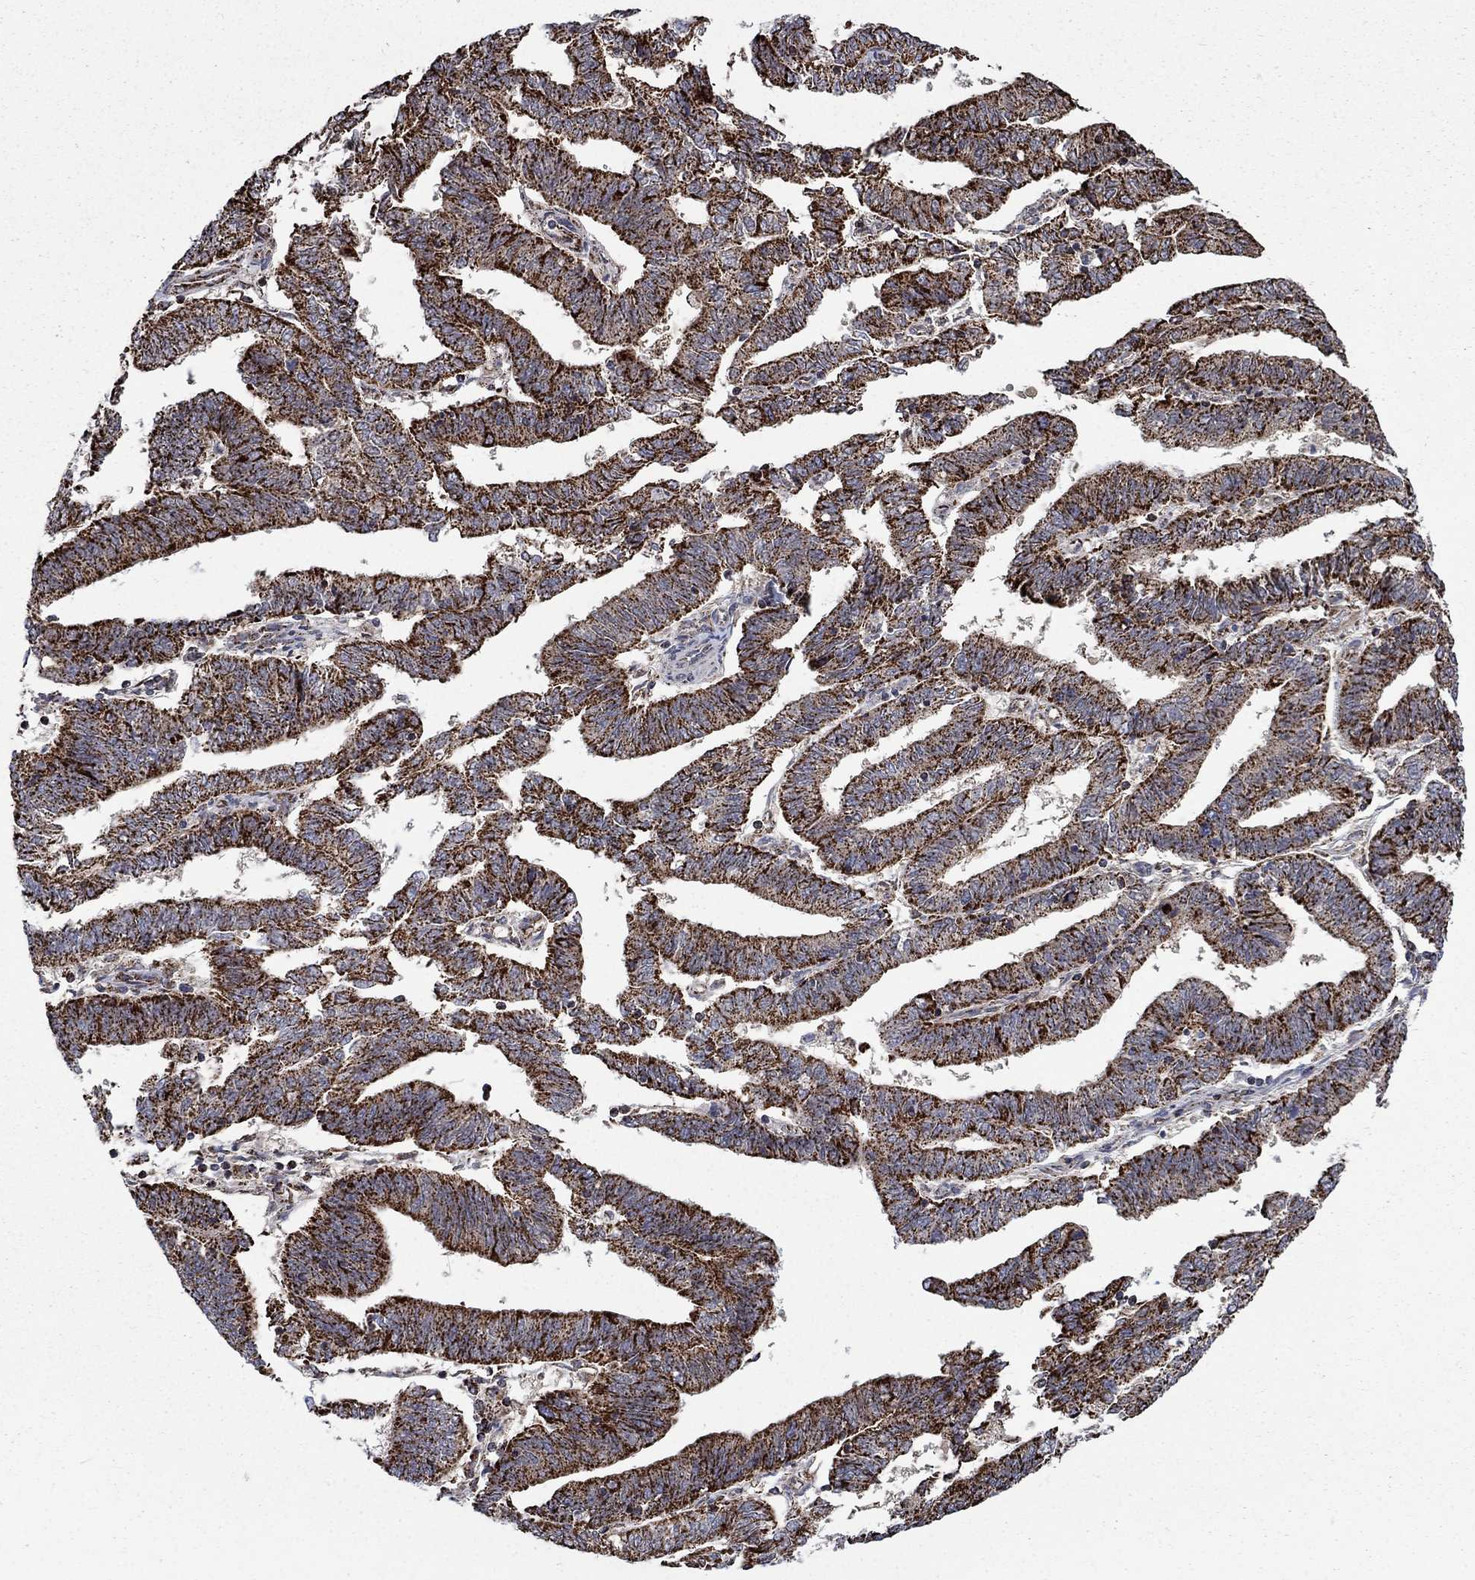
{"staining": {"intensity": "strong", "quantity": ">75%", "location": "cytoplasmic/membranous"}, "tissue": "endometrial cancer", "cell_type": "Tumor cells", "image_type": "cancer", "snomed": [{"axis": "morphology", "description": "Adenocarcinoma, NOS"}, {"axis": "topography", "description": "Endometrium"}], "caption": "Strong cytoplasmic/membranous protein staining is present in about >75% of tumor cells in adenocarcinoma (endometrial).", "gene": "MOAP1", "patient": {"sex": "female", "age": 82}}